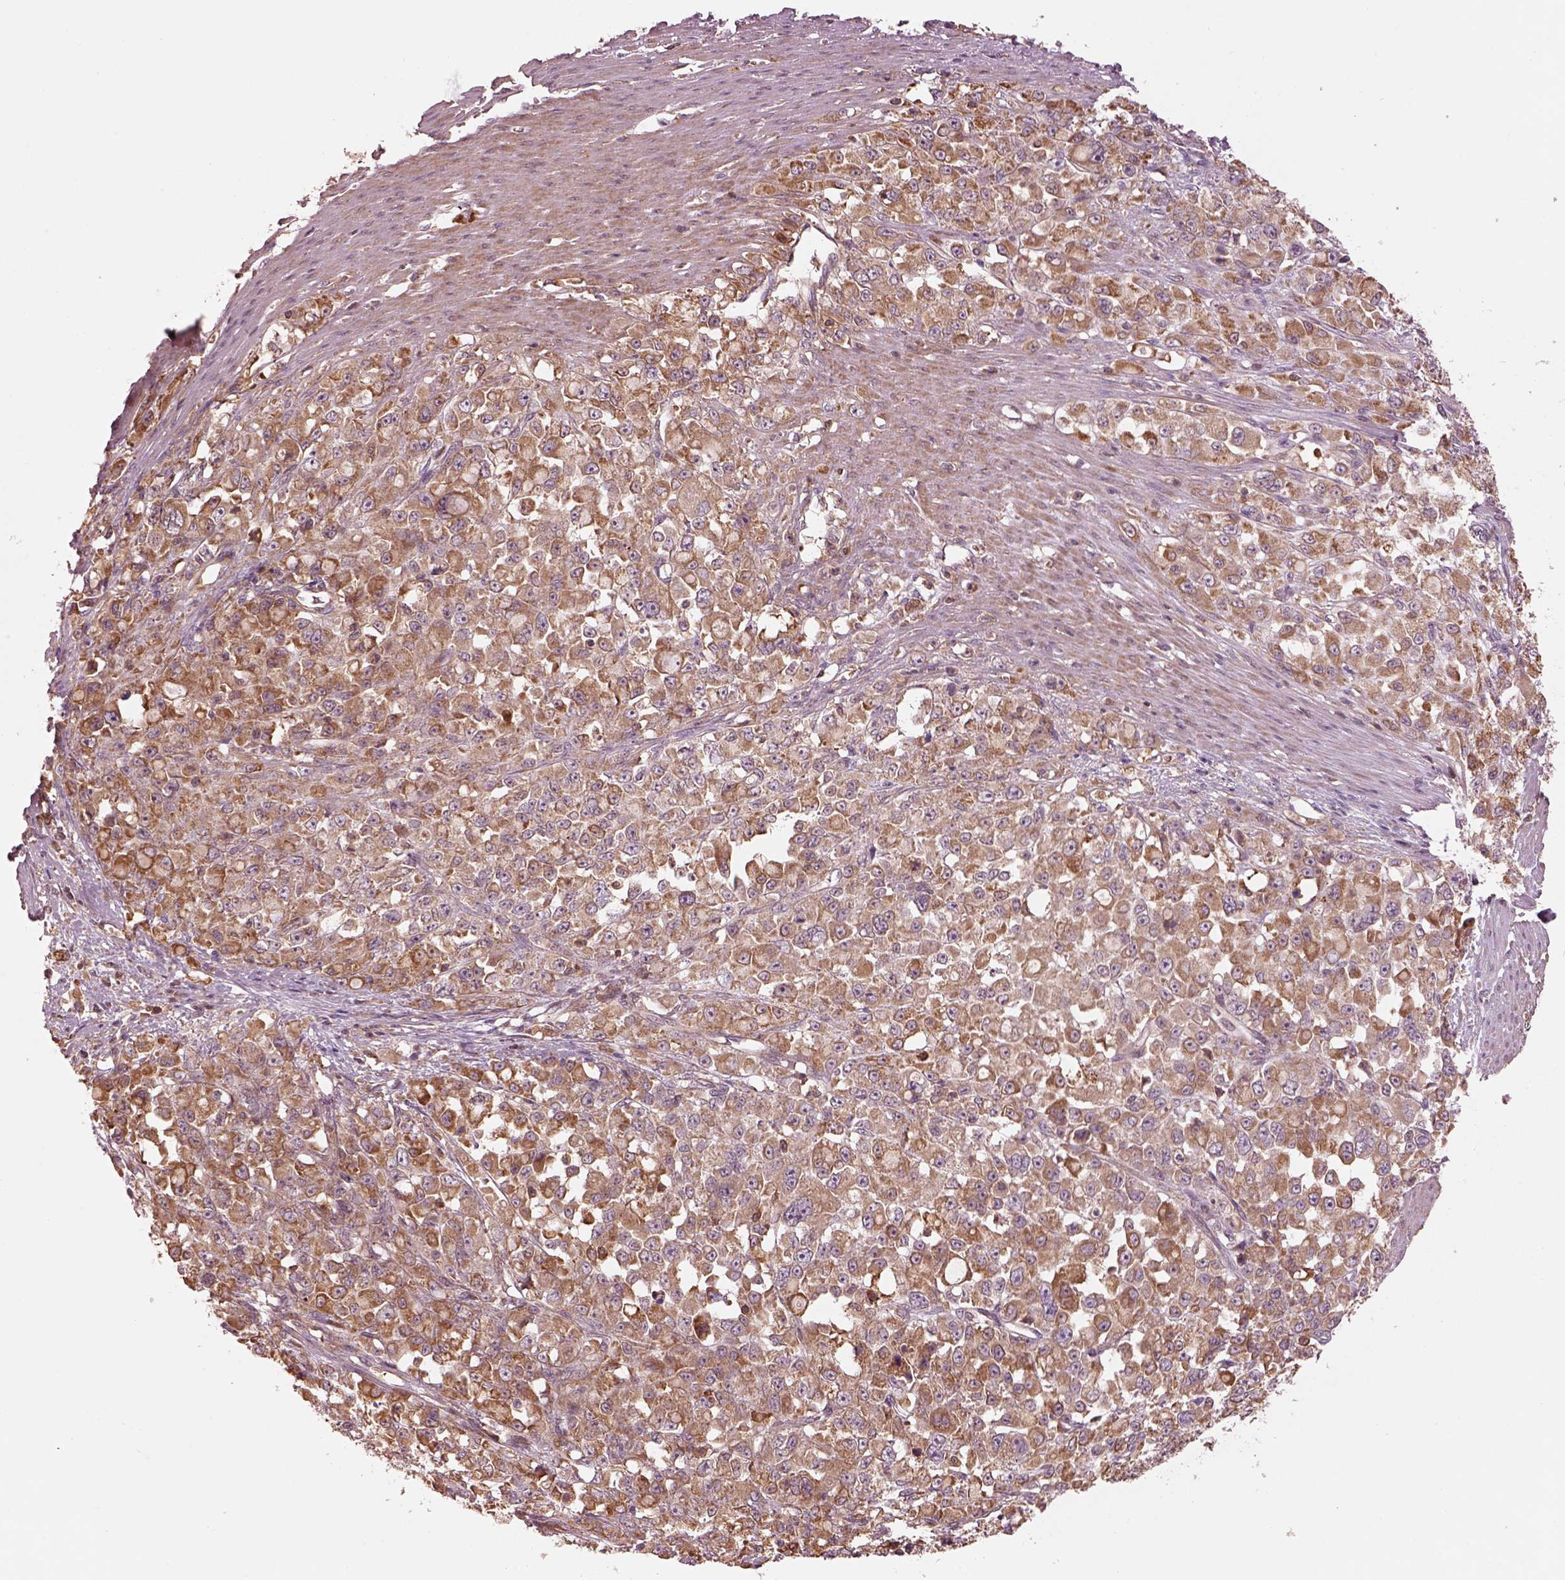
{"staining": {"intensity": "moderate", "quantity": ">75%", "location": "cytoplasmic/membranous"}, "tissue": "stomach cancer", "cell_type": "Tumor cells", "image_type": "cancer", "snomed": [{"axis": "morphology", "description": "Adenocarcinoma, NOS"}, {"axis": "topography", "description": "Stomach"}], "caption": "IHC photomicrograph of stomach adenocarcinoma stained for a protein (brown), which displays medium levels of moderate cytoplasmic/membranous staining in approximately >75% of tumor cells.", "gene": "ASCC2", "patient": {"sex": "female", "age": 76}}